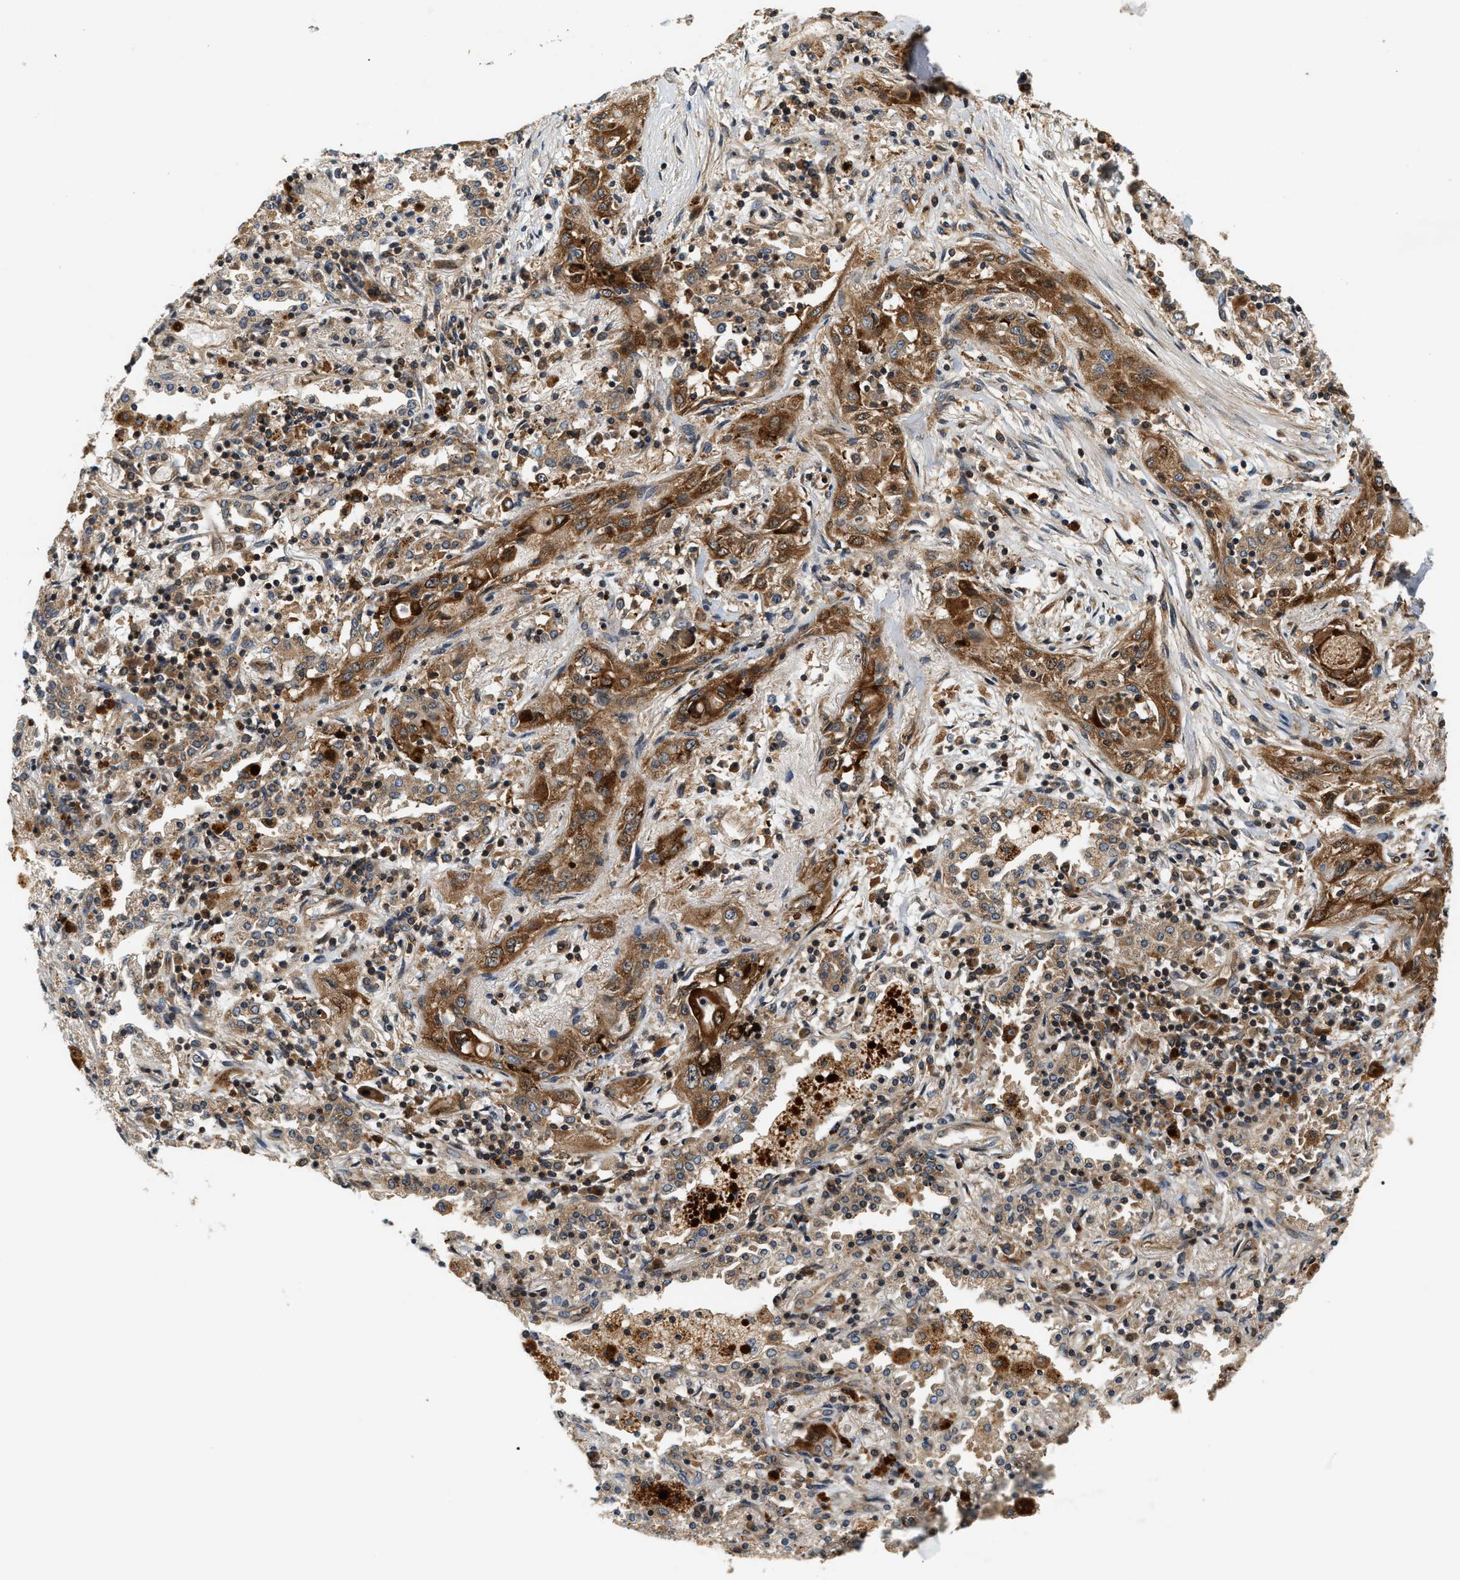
{"staining": {"intensity": "moderate", "quantity": ">75%", "location": "cytoplasmic/membranous"}, "tissue": "lung cancer", "cell_type": "Tumor cells", "image_type": "cancer", "snomed": [{"axis": "morphology", "description": "Squamous cell carcinoma, NOS"}, {"axis": "topography", "description": "Lung"}], "caption": "The micrograph exhibits immunohistochemical staining of lung squamous cell carcinoma. There is moderate cytoplasmic/membranous expression is seen in approximately >75% of tumor cells. Using DAB (3,3'-diaminobenzidine) (brown) and hematoxylin (blue) stains, captured at high magnification using brightfield microscopy.", "gene": "SAMD9", "patient": {"sex": "female", "age": 47}}